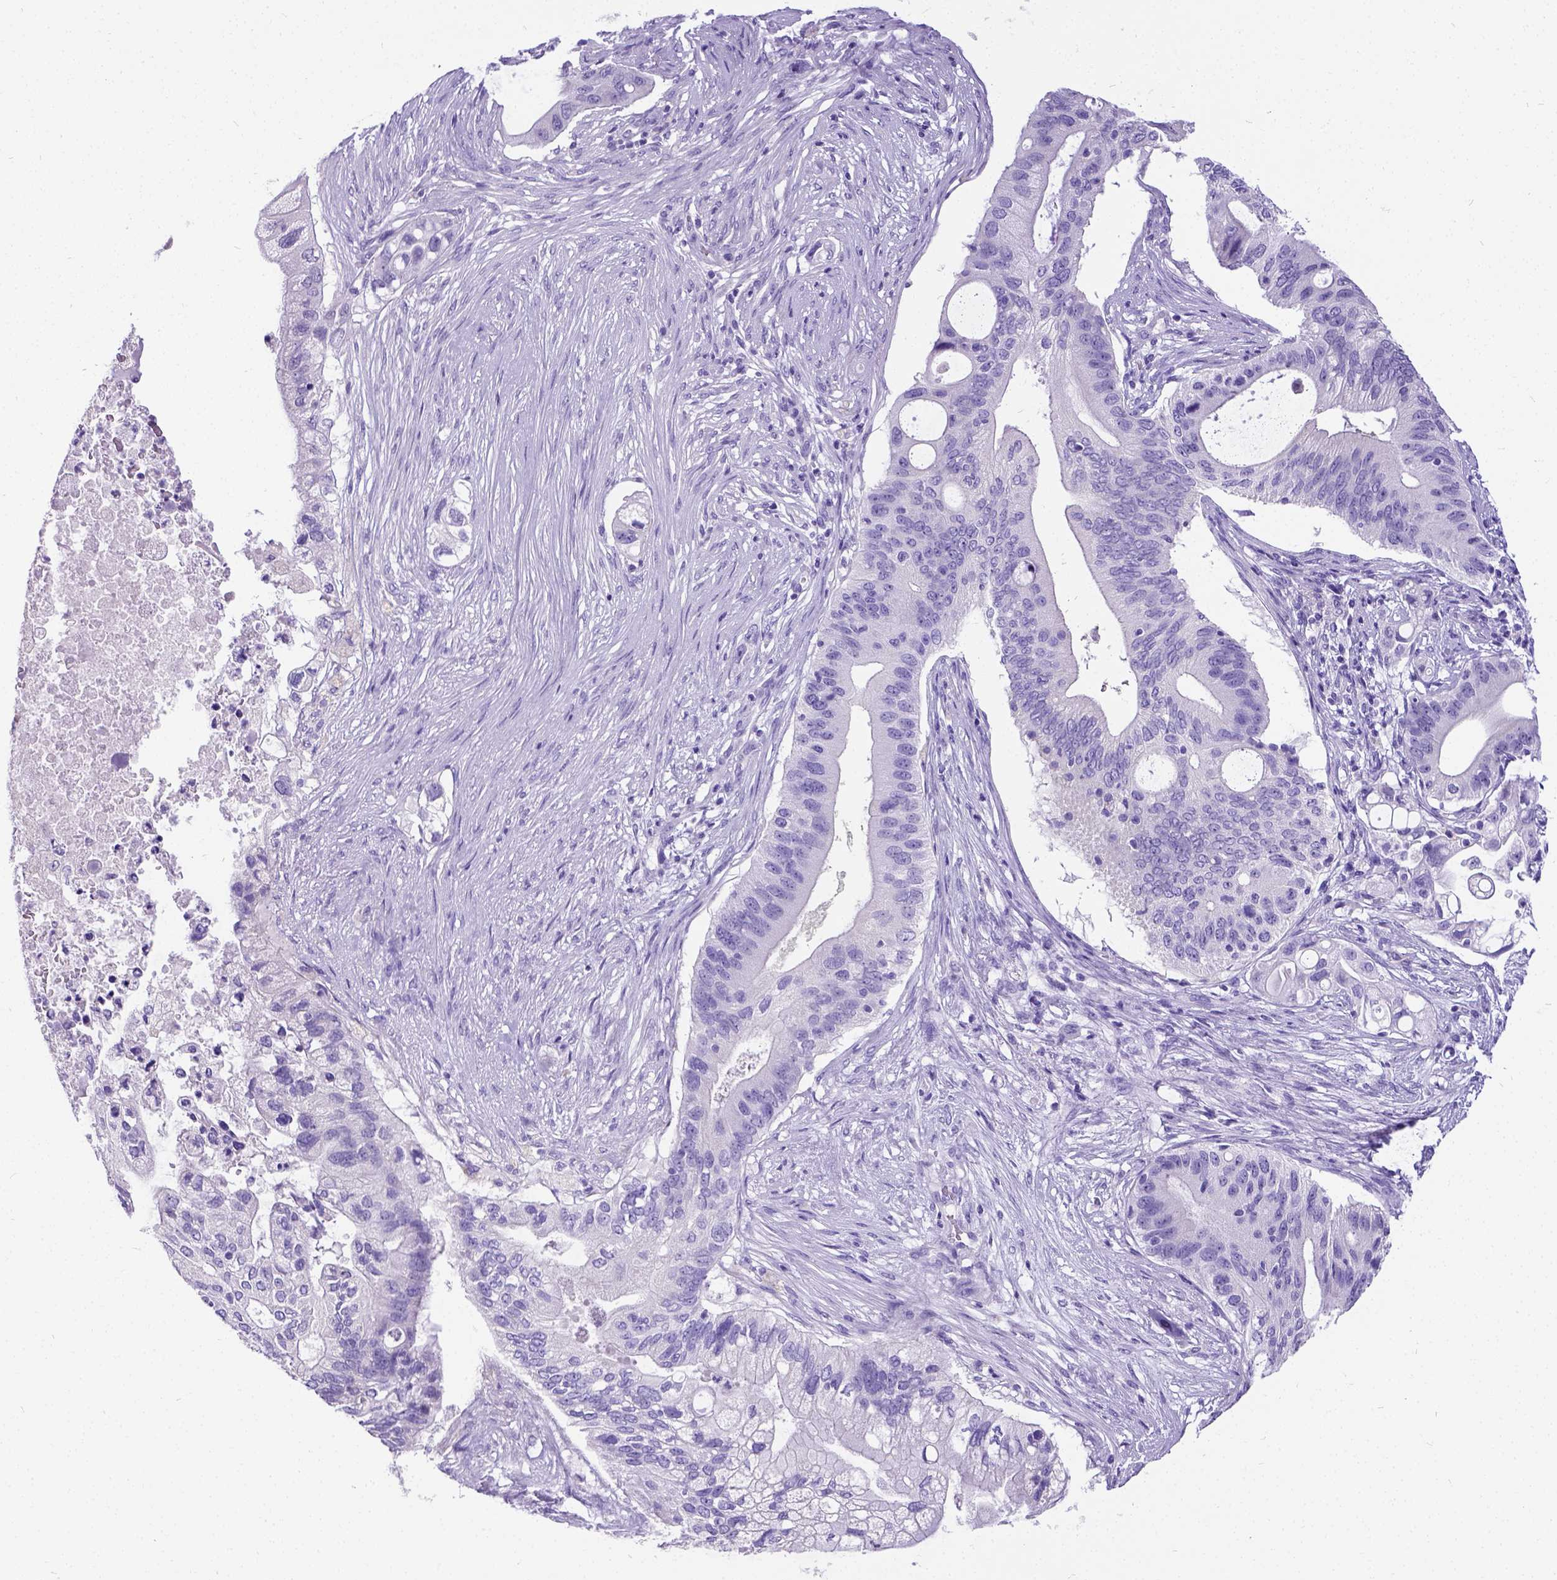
{"staining": {"intensity": "negative", "quantity": "none", "location": "none"}, "tissue": "pancreatic cancer", "cell_type": "Tumor cells", "image_type": "cancer", "snomed": [{"axis": "morphology", "description": "Adenocarcinoma, NOS"}, {"axis": "topography", "description": "Pancreas"}], "caption": "This is a micrograph of immunohistochemistry staining of pancreatic cancer, which shows no staining in tumor cells.", "gene": "SATB2", "patient": {"sex": "female", "age": 72}}